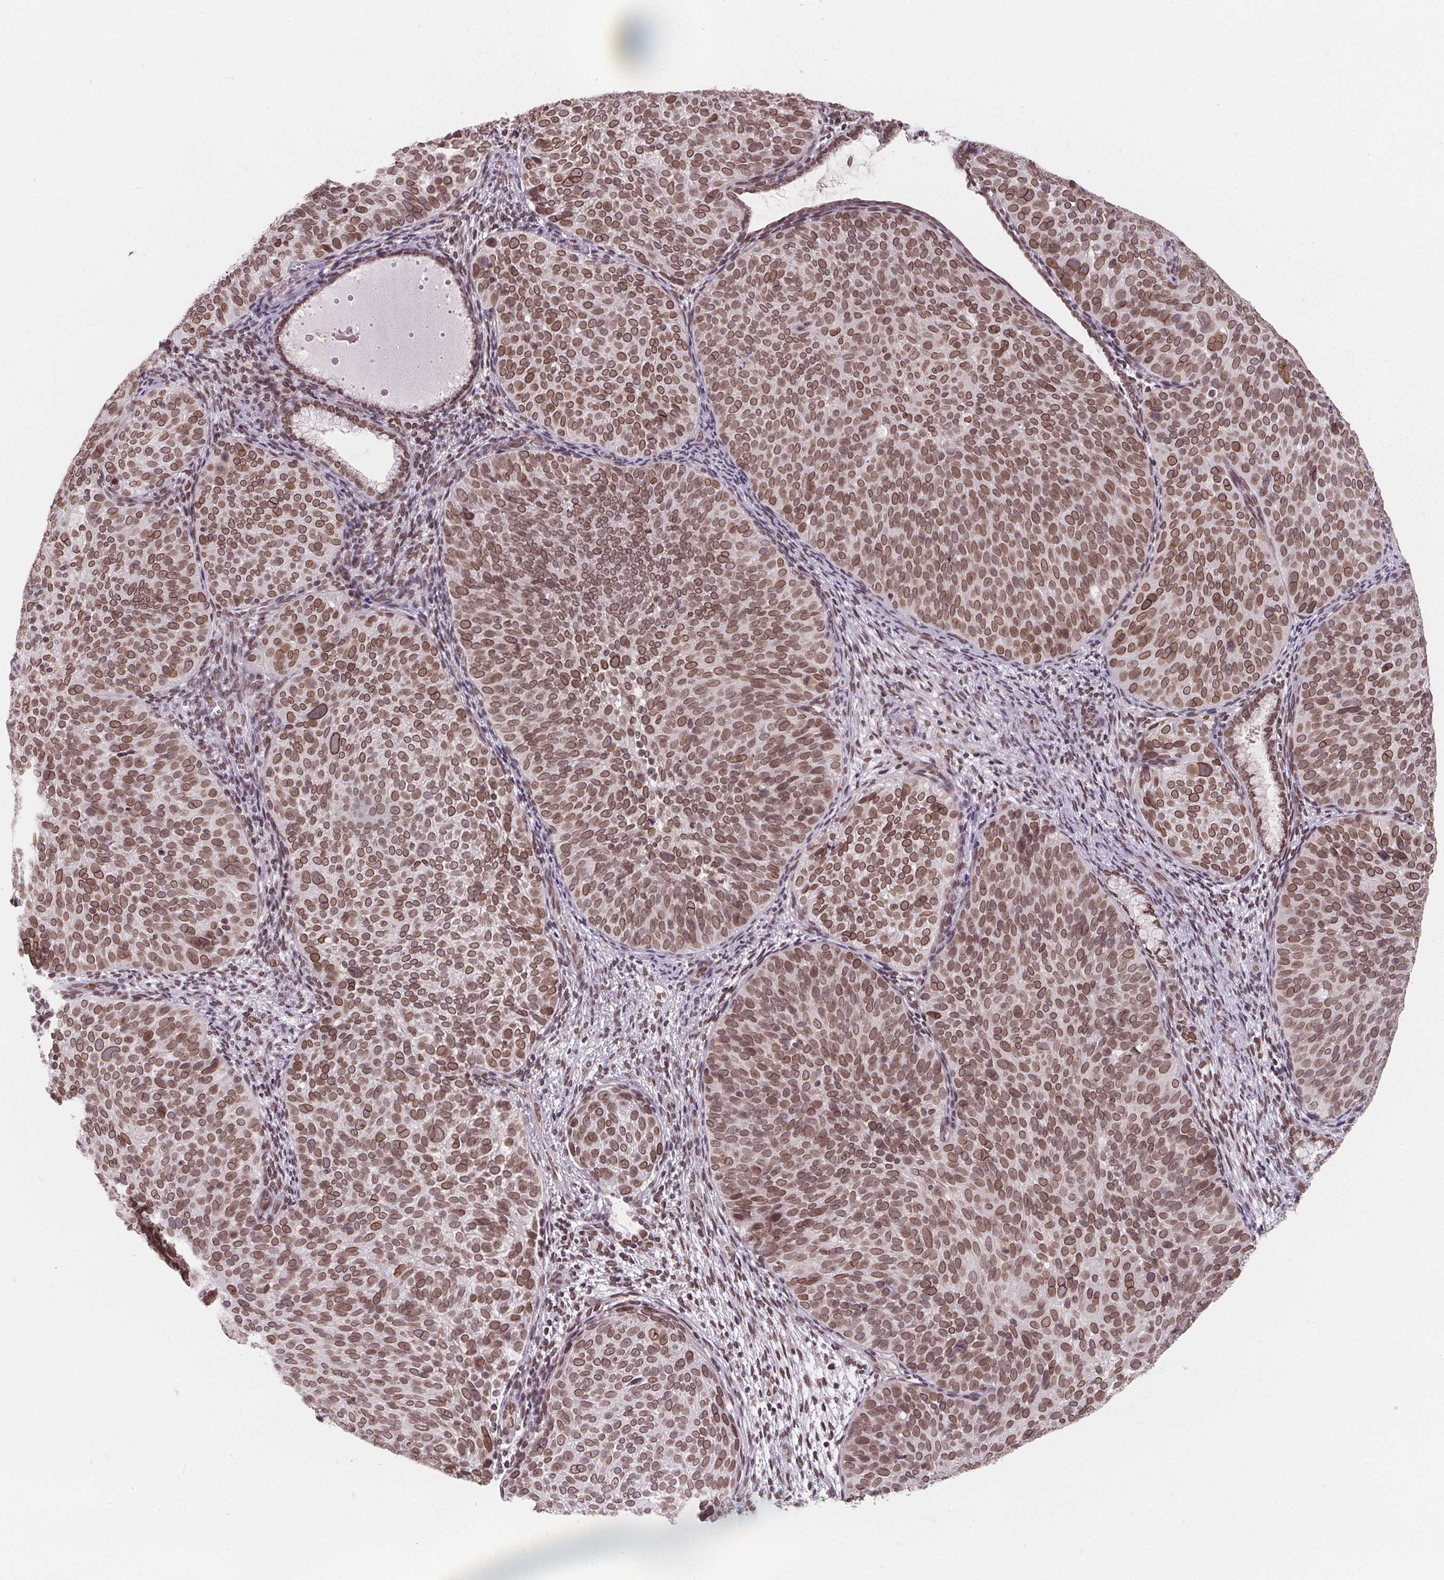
{"staining": {"intensity": "moderate", "quantity": ">75%", "location": "cytoplasmic/membranous,nuclear"}, "tissue": "cervical cancer", "cell_type": "Tumor cells", "image_type": "cancer", "snomed": [{"axis": "morphology", "description": "Squamous cell carcinoma, NOS"}, {"axis": "topography", "description": "Cervix"}], "caption": "Moderate cytoplasmic/membranous and nuclear positivity for a protein is seen in about >75% of tumor cells of cervical squamous cell carcinoma using immunohistochemistry.", "gene": "TTC39C", "patient": {"sex": "female", "age": 39}}